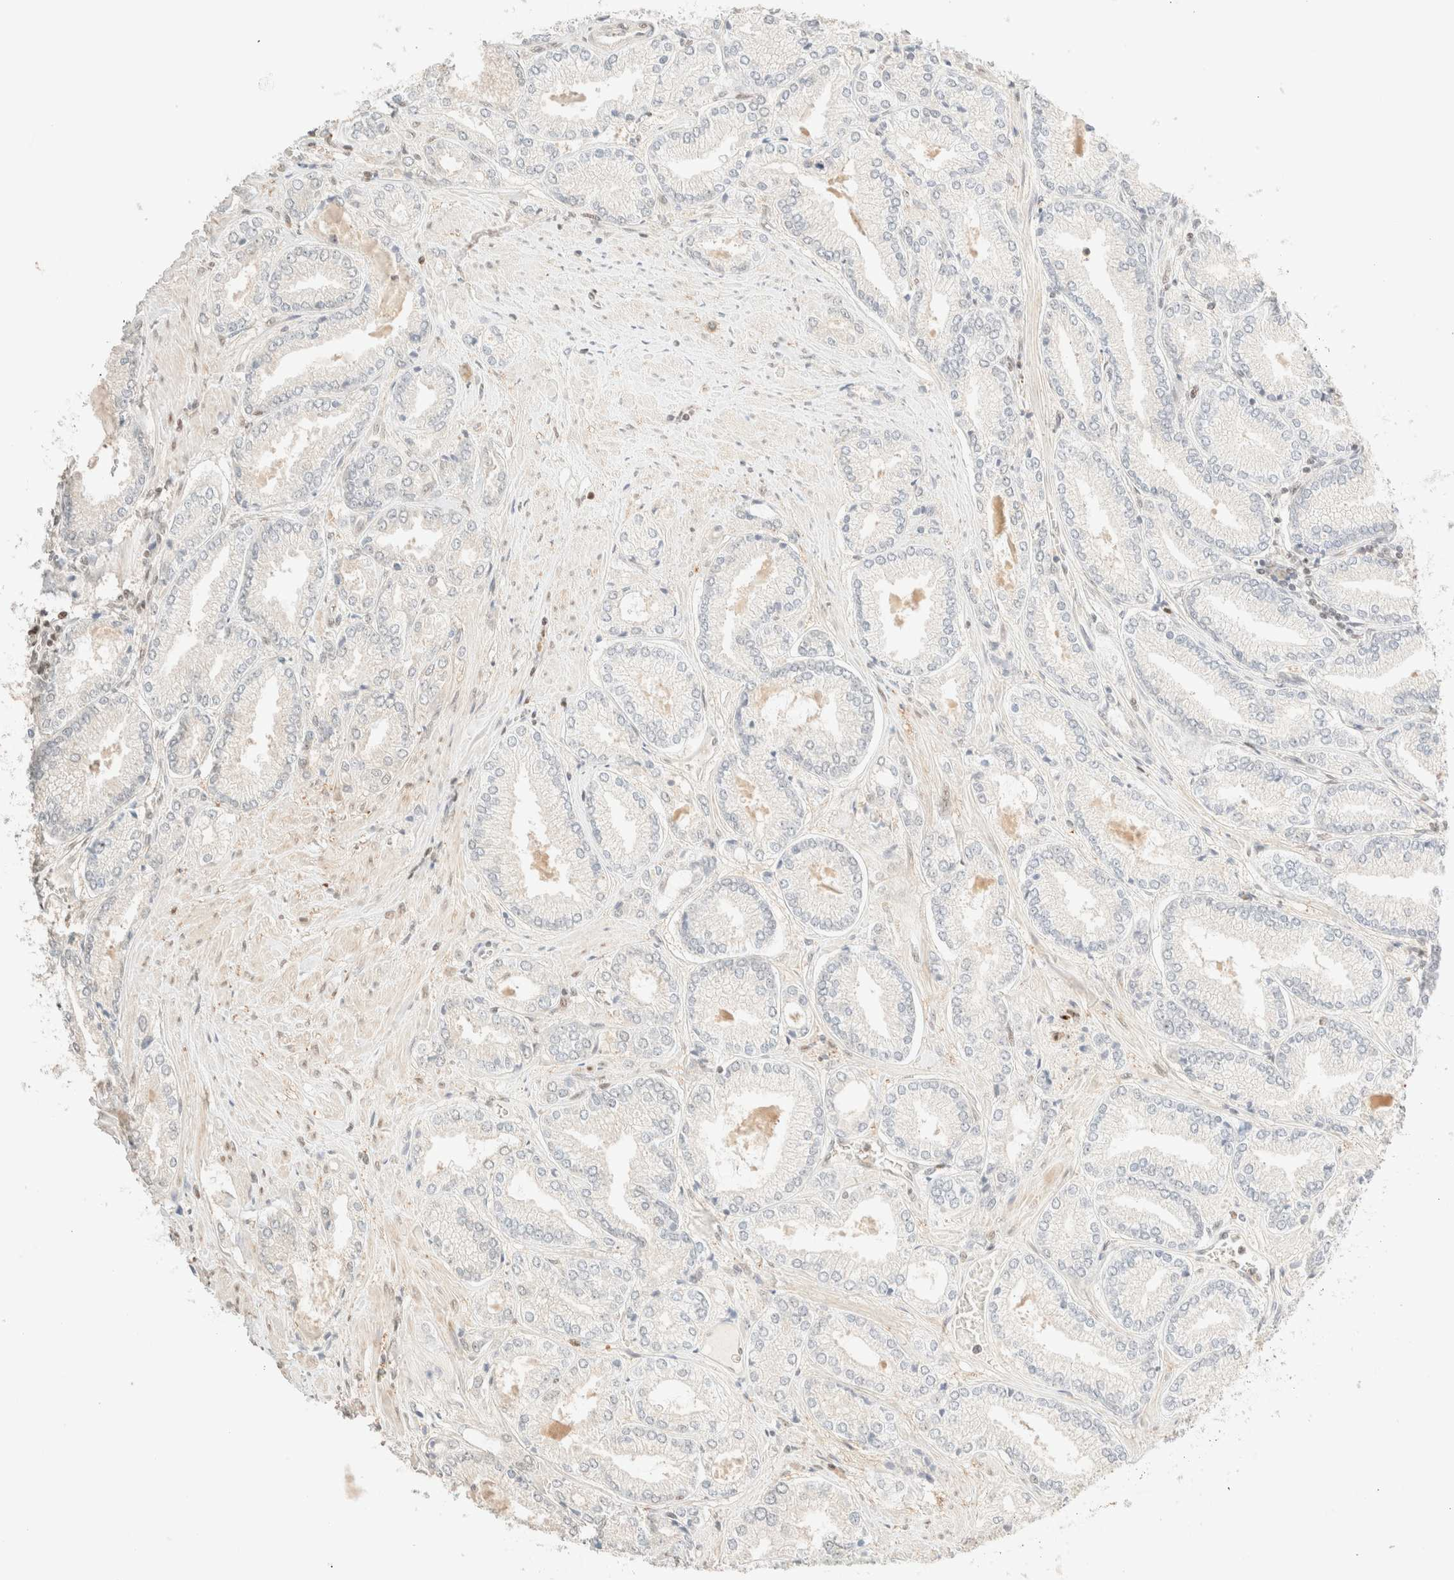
{"staining": {"intensity": "negative", "quantity": "none", "location": "none"}, "tissue": "prostate cancer", "cell_type": "Tumor cells", "image_type": "cancer", "snomed": [{"axis": "morphology", "description": "Adenocarcinoma, Low grade"}, {"axis": "topography", "description": "Prostate"}], "caption": "Tumor cells are negative for brown protein staining in low-grade adenocarcinoma (prostate).", "gene": "TSR1", "patient": {"sex": "male", "age": 62}}